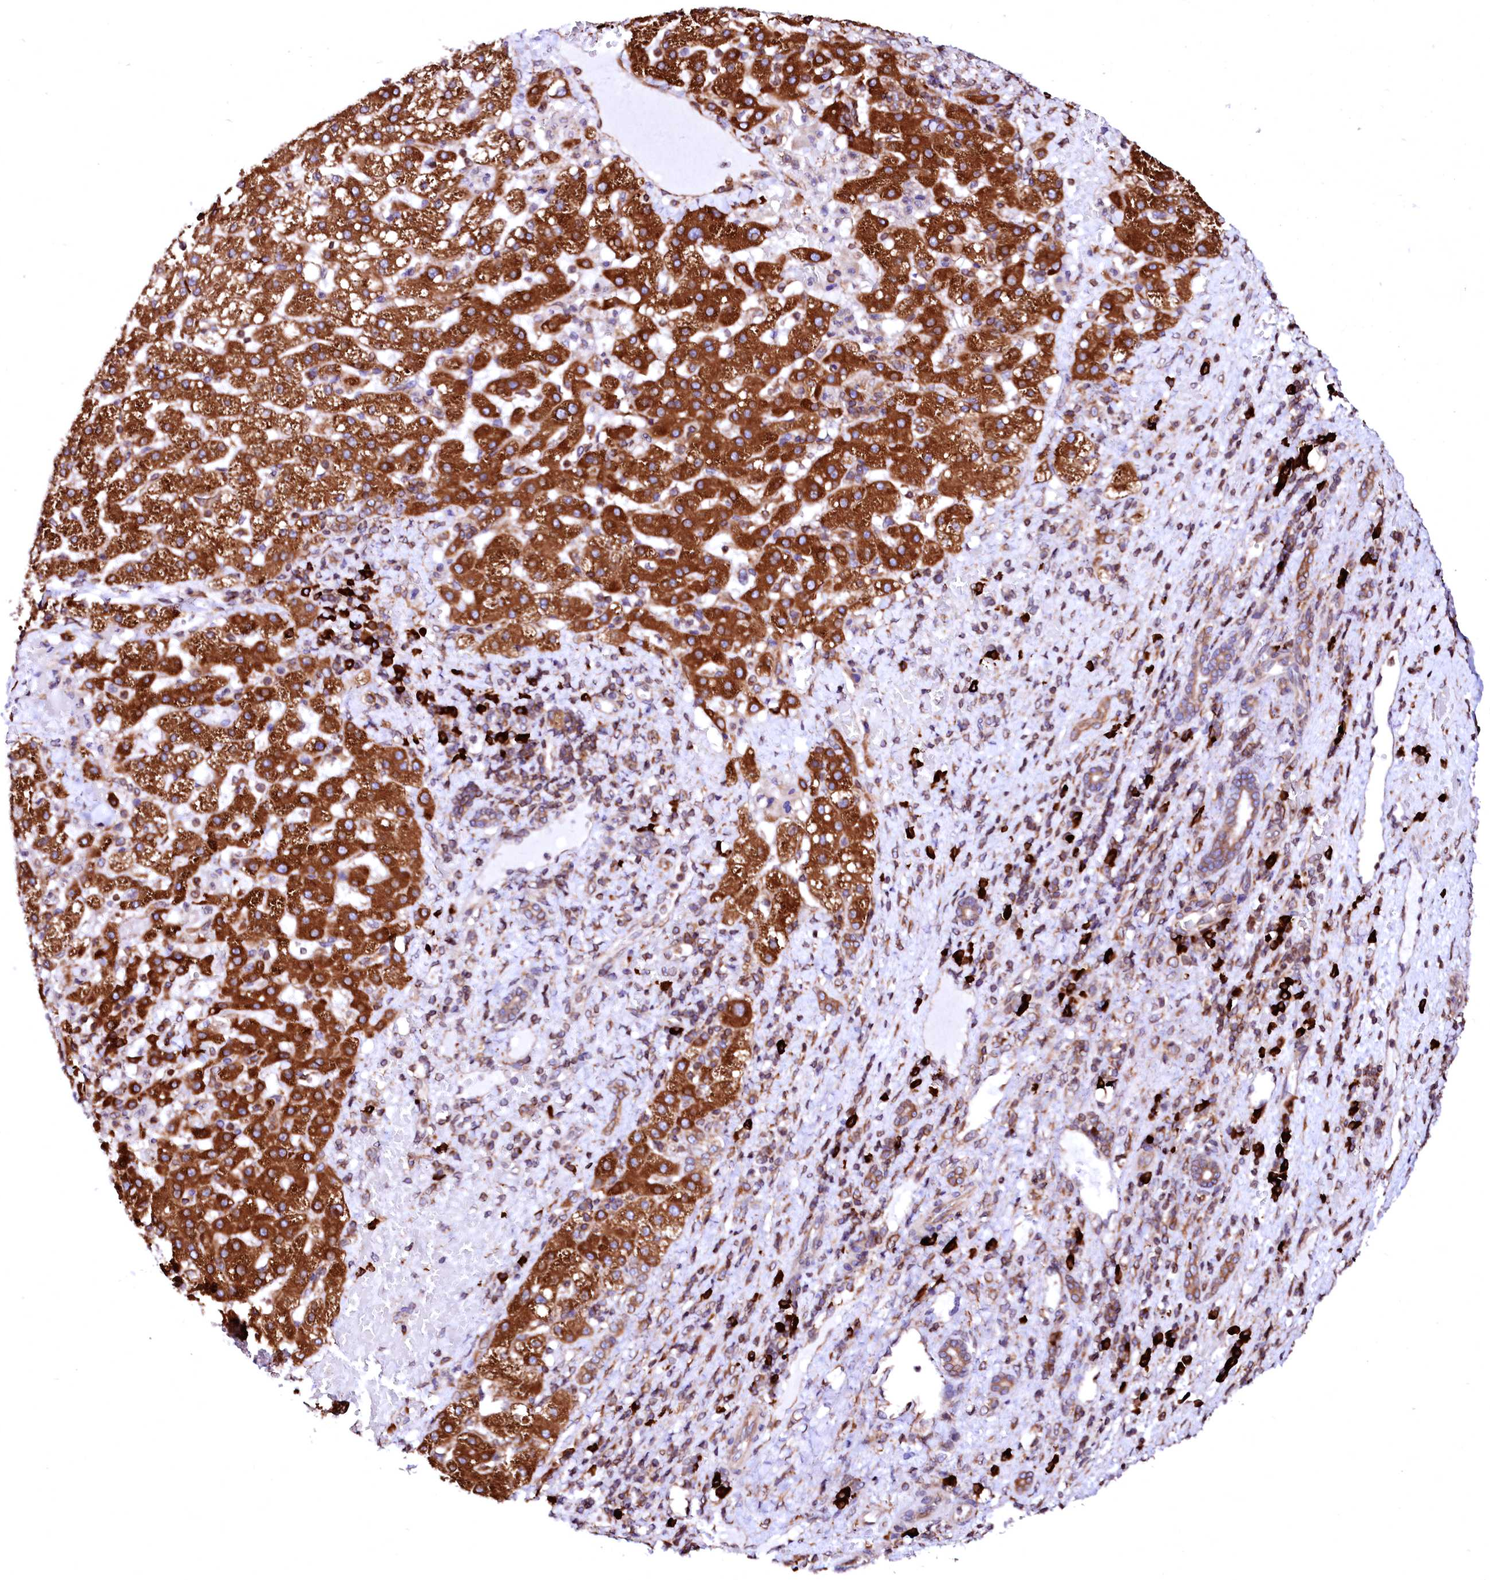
{"staining": {"intensity": "strong", "quantity": ">75%", "location": "cytoplasmic/membranous"}, "tissue": "liver cancer", "cell_type": "Tumor cells", "image_type": "cancer", "snomed": [{"axis": "morphology", "description": "Normal tissue, NOS"}, {"axis": "morphology", "description": "Carcinoma, Hepatocellular, NOS"}, {"axis": "topography", "description": "Liver"}], "caption": "An immunohistochemistry histopathology image of tumor tissue is shown. Protein staining in brown shows strong cytoplasmic/membranous positivity in liver cancer (hepatocellular carcinoma) within tumor cells. The staining was performed using DAB (3,3'-diaminobenzidine), with brown indicating positive protein expression. Nuclei are stained blue with hematoxylin.", "gene": "DERL1", "patient": {"sex": "male", "age": 57}}